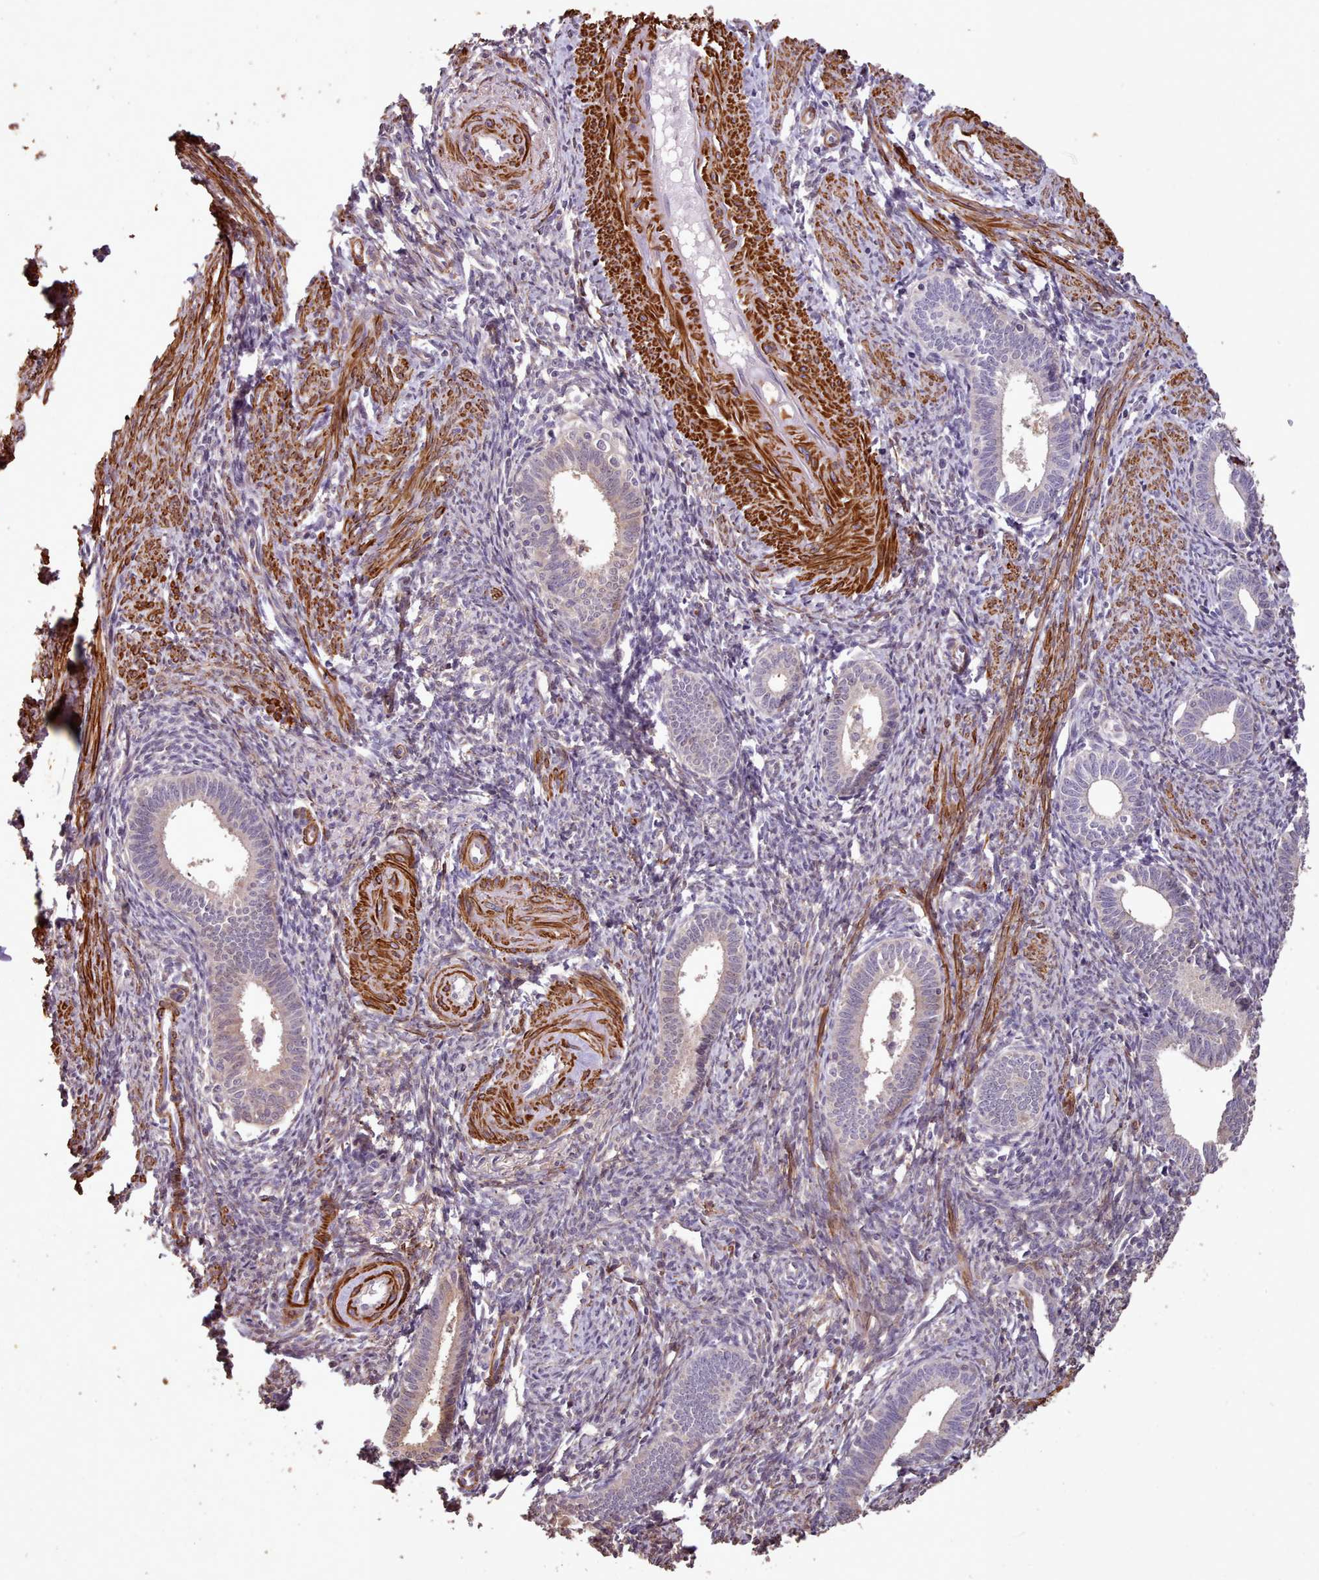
{"staining": {"intensity": "weak", "quantity": "<25%", "location": "cytoplasmic/membranous"}, "tissue": "endometrium", "cell_type": "Cells in endometrial stroma", "image_type": "normal", "snomed": [{"axis": "morphology", "description": "Normal tissue, NOS"}, {"axis": "topography", "description": "Endometrium"}], "caption": "High power microscopy micrograph of an immunohistochemistry (IHC) photomicrograph of normal endometrium, revealing no significant positivity in cells in endometrial stroma. Nuclei are stained in blue.", "gene": "NLRC4", "patient": {"sex": "female", "age": 41}}